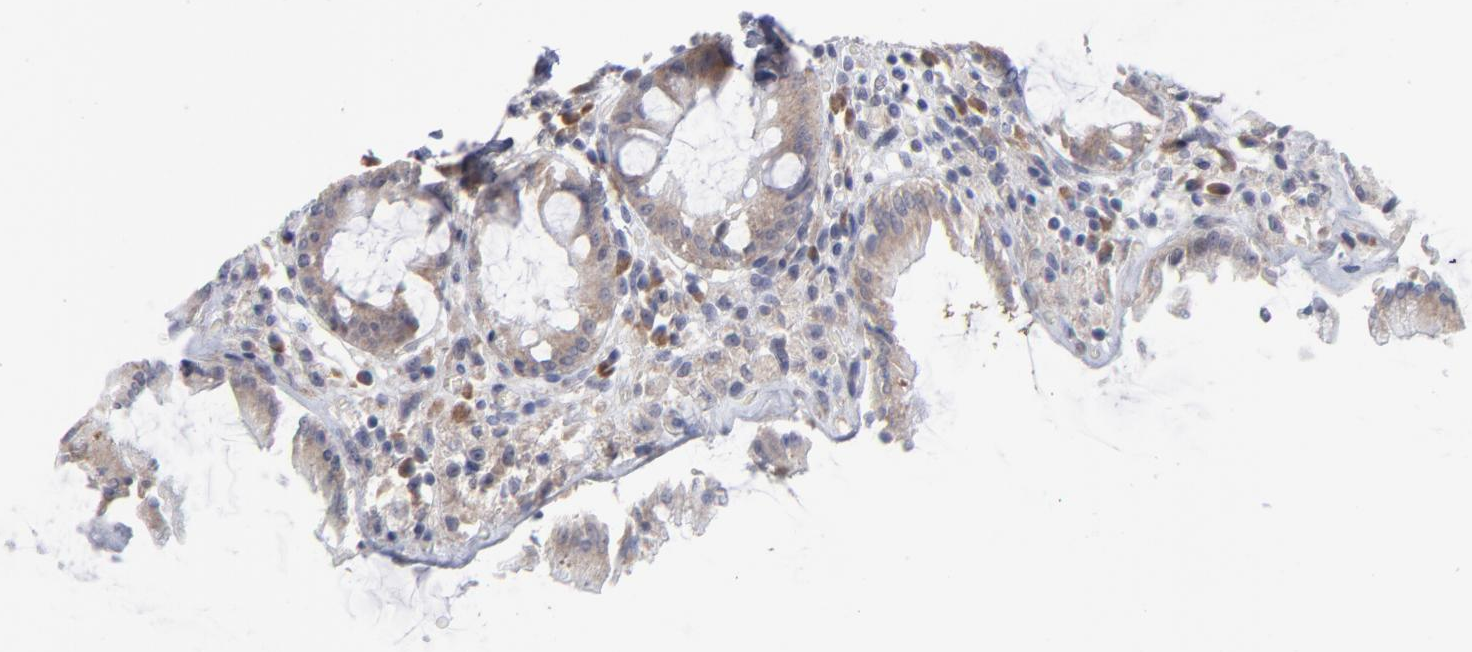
{"staining": {"intensity": "weak", "quantity": "25%-75%", "location": "cytoplasmic/membranous"}, "tissue": "rectum", "cell_type": "Glandular cells", "image_type": "normal", "snomed": [{"axis": "morphology", "description": "Normal tissue, NOS"}, {"axis": "topography", "description": "Rectum"}], "caption": "IHC histopathology image of normal rectum: human rectum stained using IHC displays low levels of weak protein expression localized specifically in the cytoplasmic/membranous of glandular cells, appearing as a cytoplasmic/membranous brown color.", "gene": "RPS24", "patient": {"sex": "female", "age": 46}}